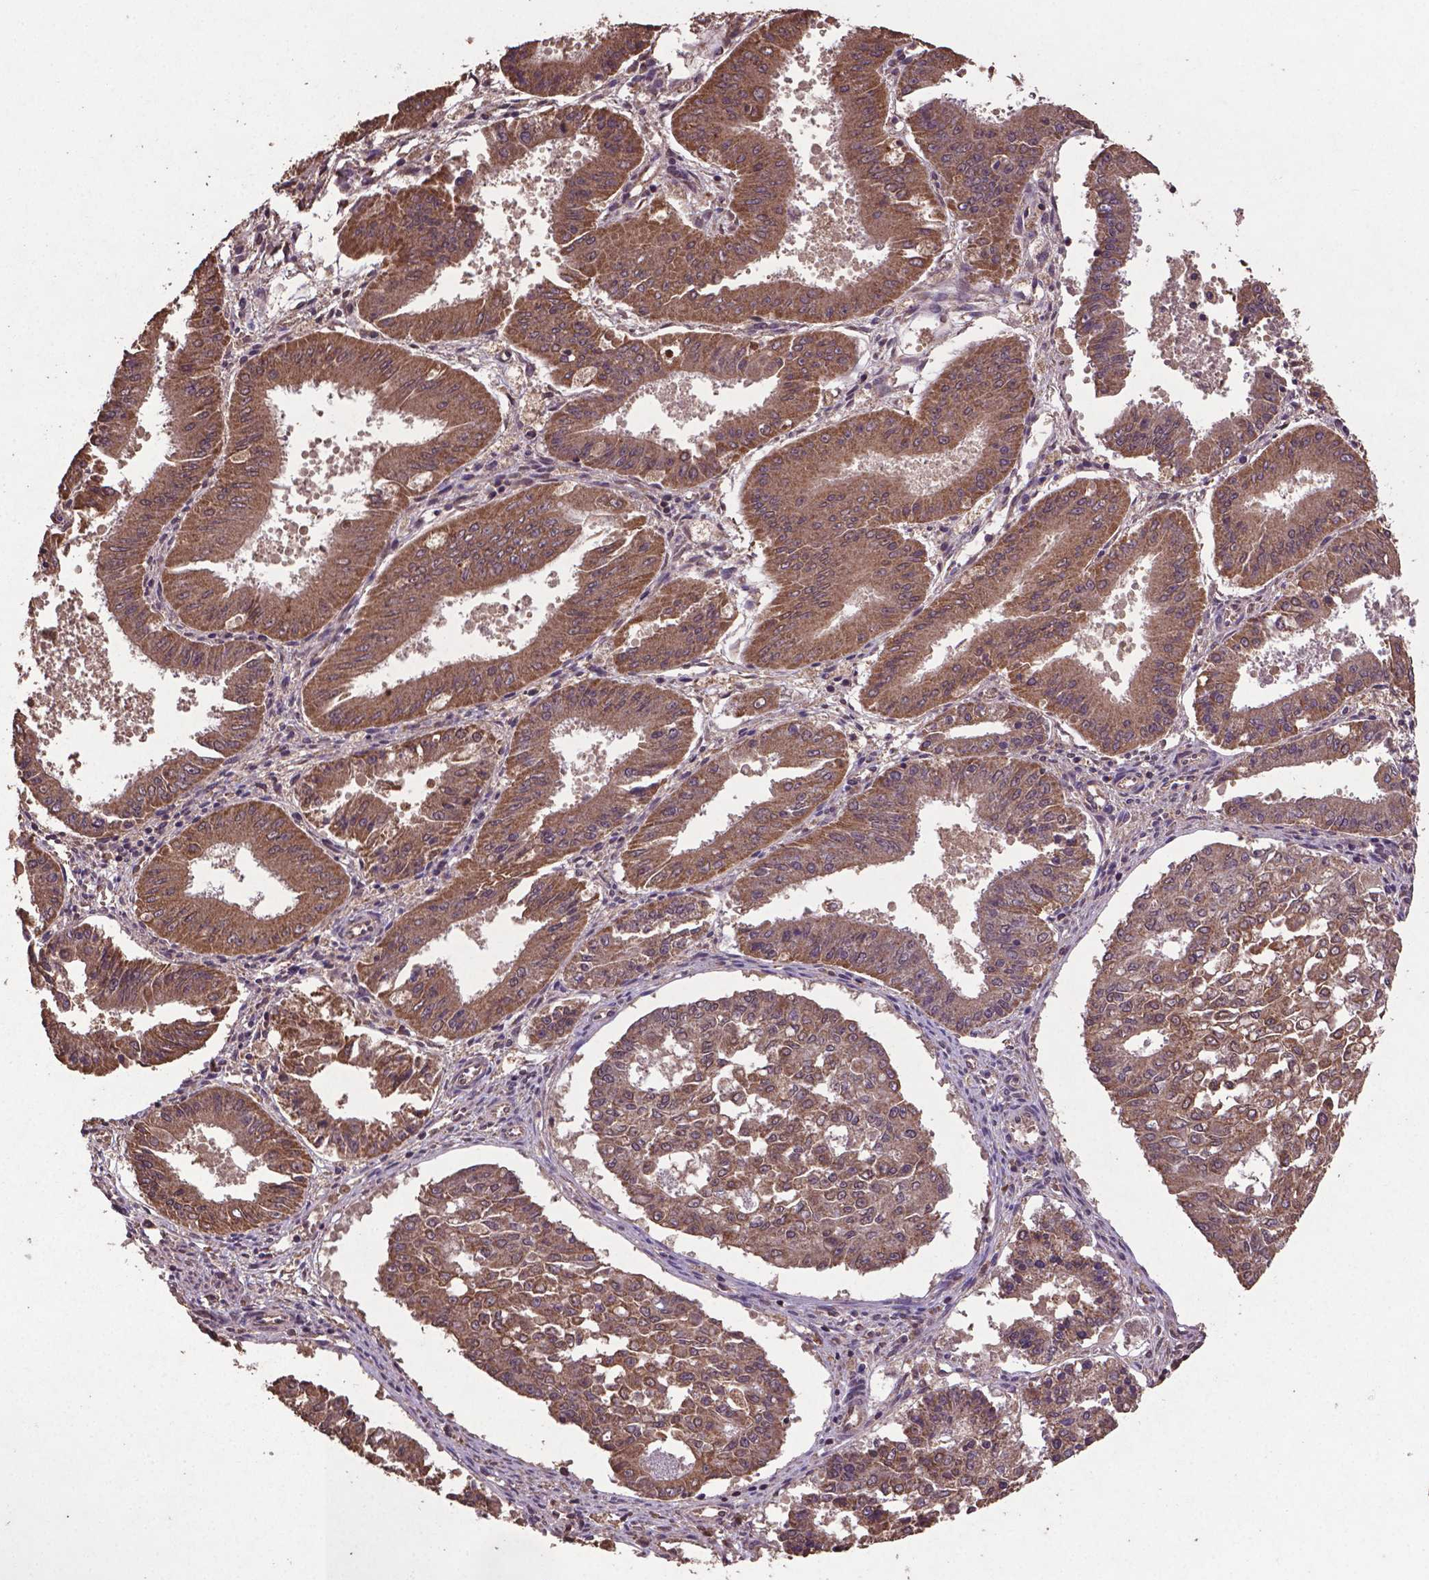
{"staining": {"intensity": "moderate", "quantity": ">75%", "location": "cytoplasmic/membranous"}, "tissue": "ovarian cancer", "cell_type": "Tumor cells", "image_type": "cancer", "snomed": [{"axis": "morphology", "description": "Carcinoma, endometroid"}, {"axis": "topography", "description": "Ovary"}], "caption": "Ovarian endometroid carcinoma stained with a protein marker shows moderate staining in tumor cells.", "gene": "DCAF1", "patient": {"sex": "female", "age": 42}}